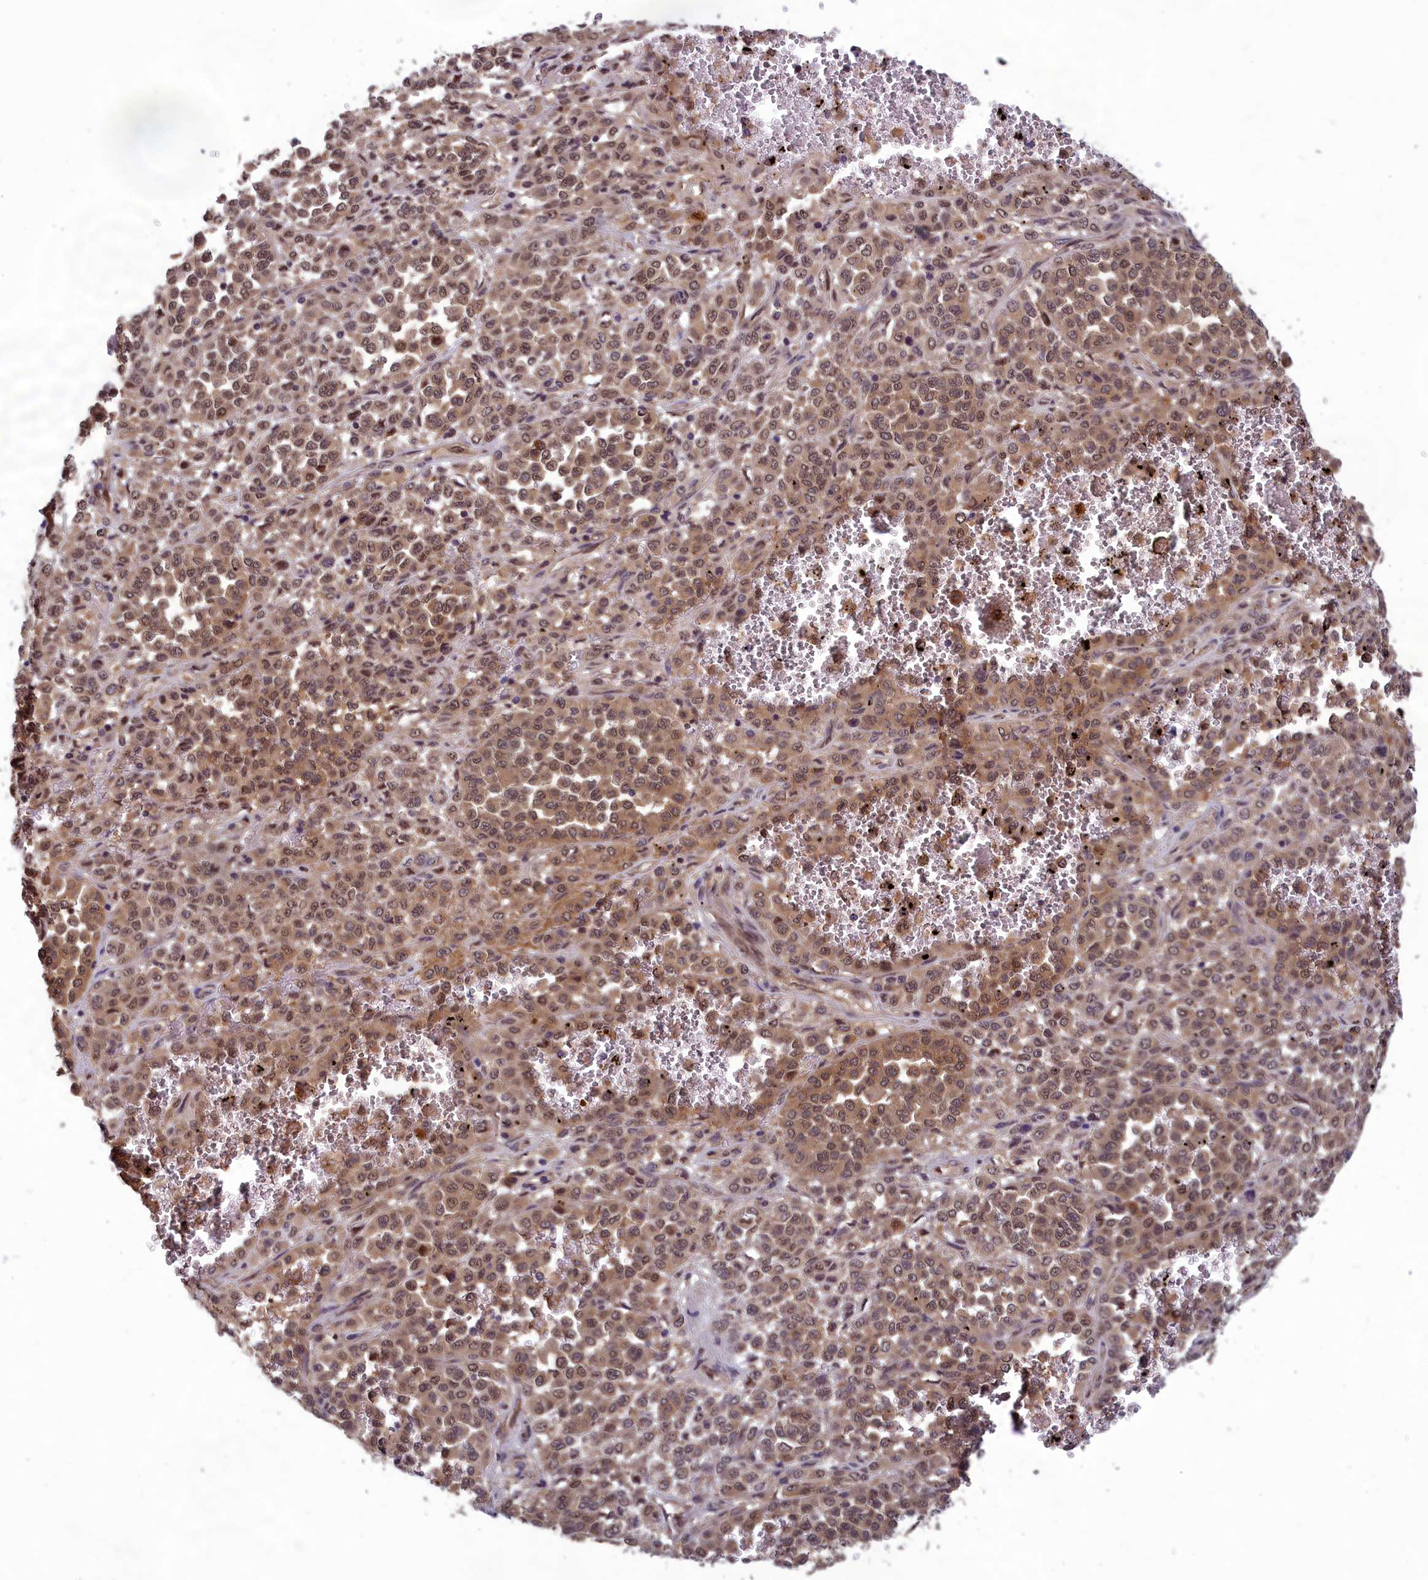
{"staining": {"intensity": "moderate", "quantity": ">75%", "location": "cytoplasmic/membranous,nuclear"}, "tissue": "melanoma", "cell_type": "Tumor cells", "image_type": "cancer", "snomed": [{"axis": "morphology", "description": "Malignant melanoma, Metastatic site"}, {"axis": "topography", "description": "Pancreas"}], "caption": "Malignant melanoma (metastatic site) was stained to show a protein in brown. There is medium levels of moderate cytoplasmic/membranous and nuclear staining in about >75% of tumor cells.", "gene": "CCDC15", "patient": {"sex": "female", "age": 30}}